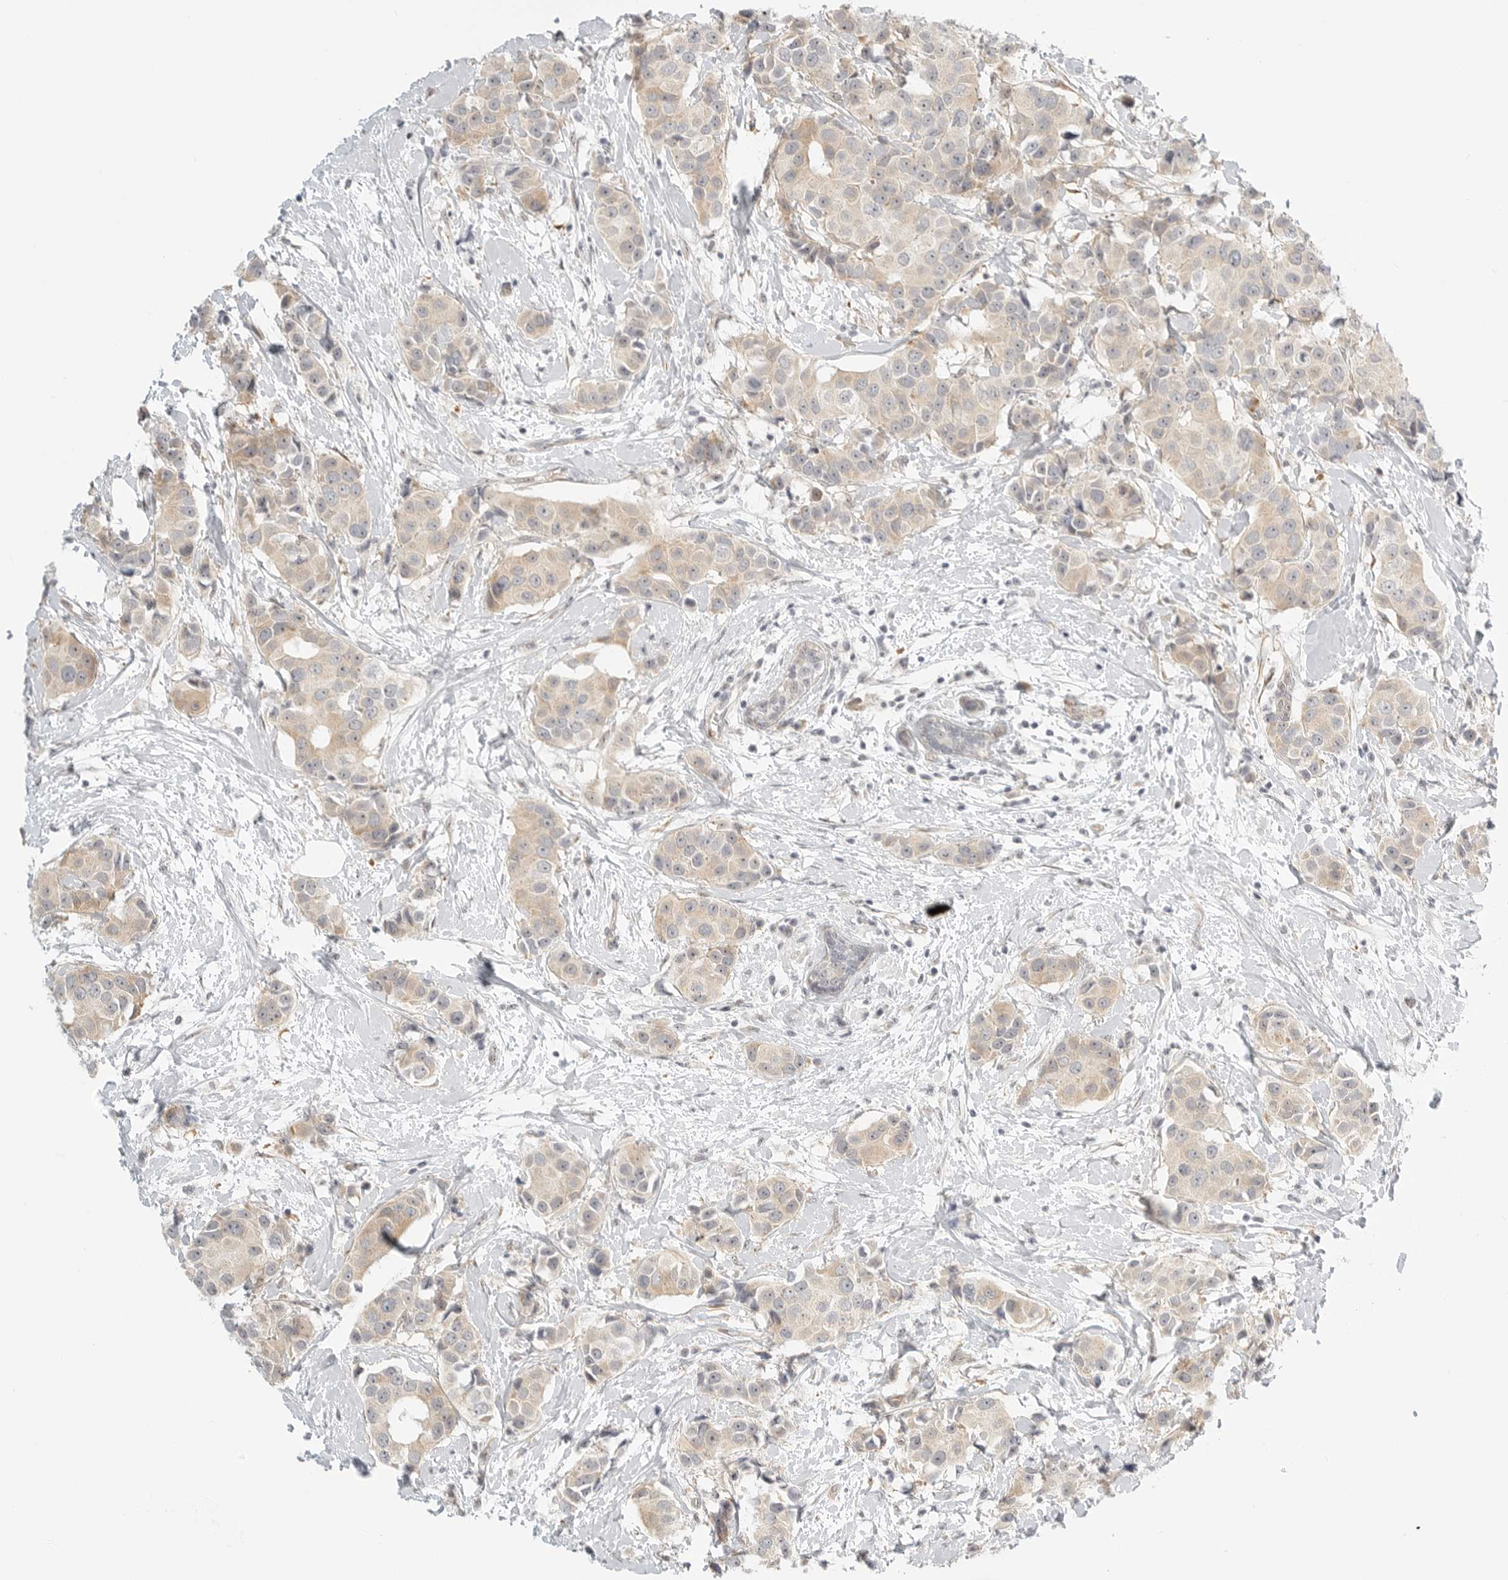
{"staining": {"intensity": "weak", "quantity": "25%-75%", "location": "cytoplasmic/membranous,nuclear"}, "tissue": "breast cancer", "cell_type": "Tumor cells", "image_type": "cancer", "snomed": [{"axis": "morphology", "description": "Normal tissue, NOS"}, {"axis": "morphology", "description": "Duct carcinoma"}, {"axis": "topography", "description": "Breast"}], "caption": "IHC staining of breast cancer (invasive ductal carcinoma), which reveals low levels of weak cytoplasmic/membranous and nuclear expression in approximately 25%-75% of tumor cells indicating weak cytoplasmic/membranous and nuclear protein expression. The staining was performed using DAB (3,3'-diaminobenzidine) (brown) for protein detection and nuclei were counterstained in hematoxylin (blue).", "gene": "DSCC1", "patient": {"sex": "female", "age": 39}}